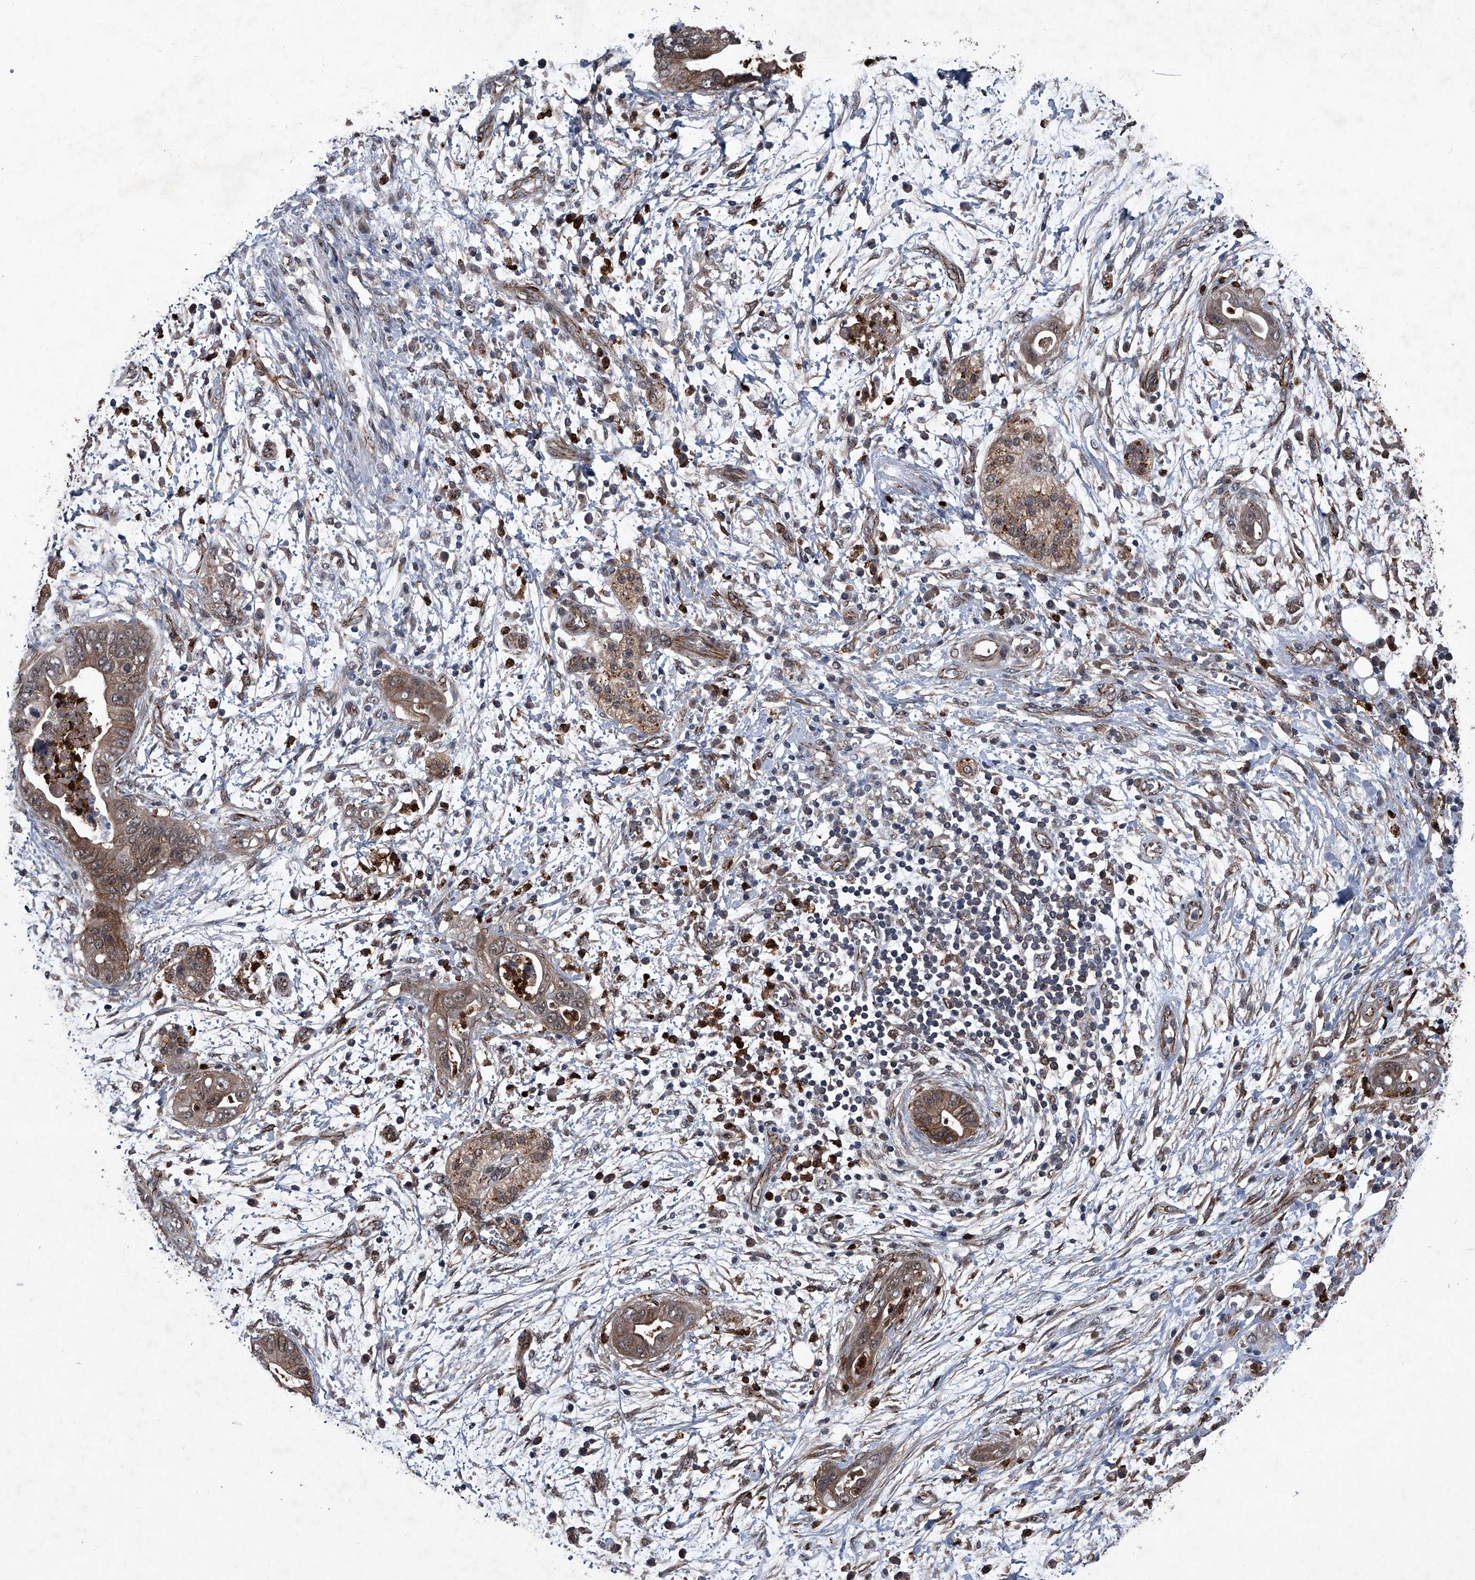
{"staining": {"intensity": "moderate", "quantity": ">75%", "location": "cytoplasmic/membranous"}, "tissue": "pancreatic cancer", "cell_type": "Tumor cells", "image_type": "cancer", "snomed": [{"axis": "morphology", "description": "Adenocarcinoma, NOS"}, {"axis": "topography", "description": "Pancreas"}], "caption": "Pancreatic cancer (adenocarcinoma) stained with a protein marker demonstrates moderate staining in tumor cells.", "gene": "MAPKAP1", "patient": {"sex": "male", "age": 75}}